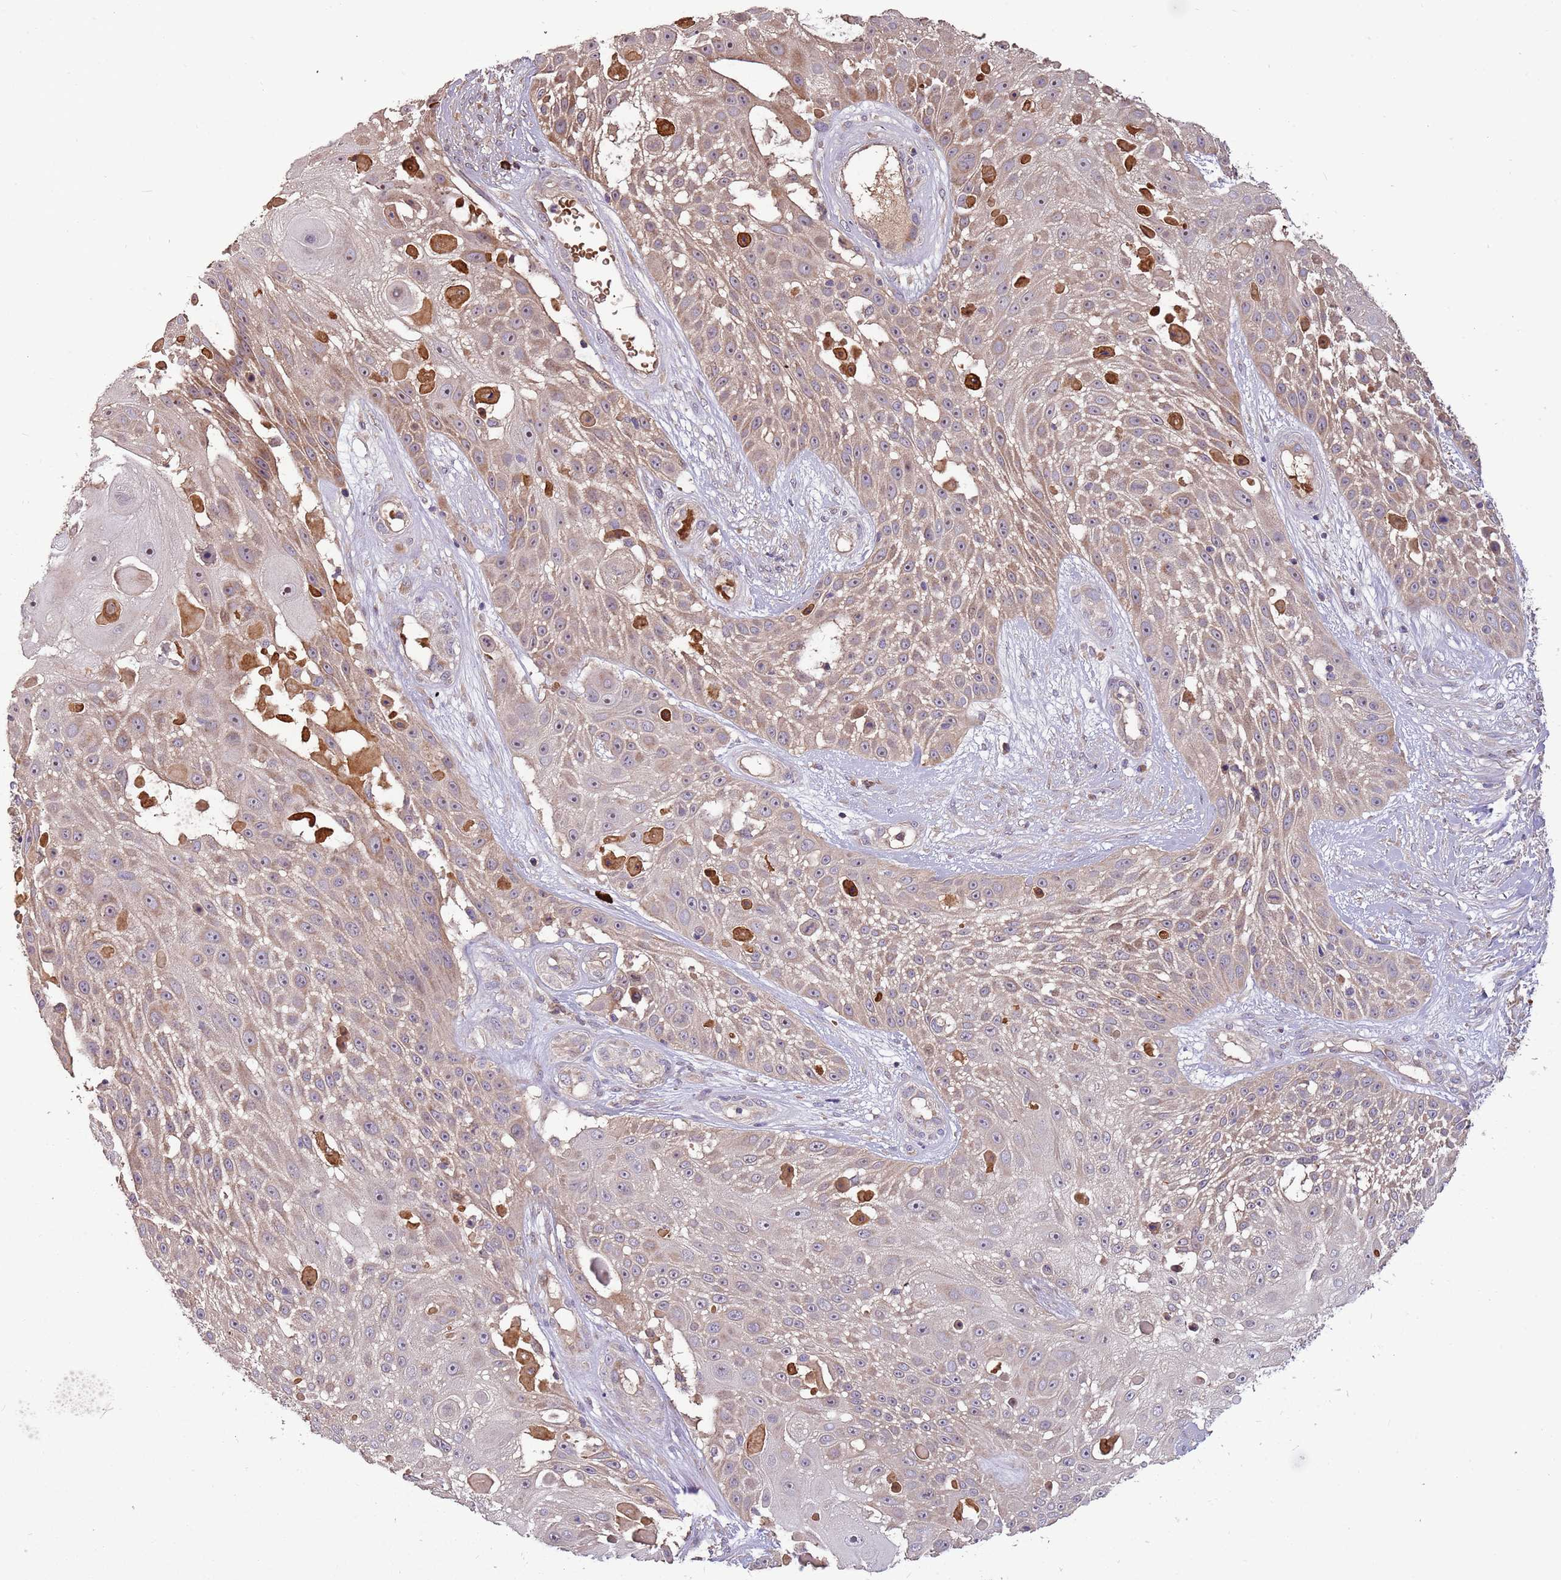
{"staining": {"intensity": "weak", "quantity": "25%-75%", "location": "cytoplasmic/membranous"}, "tissue": "skin cancer", "cell_type": "Tumor cells", "image_type": "cancer", "snomed": [{"axis": "morphology", "description": "Squamous cell carcinoma, NOS"}, {"axis": "topography", "description": "Skin"}], "caption": "There is low levels of weak cytoplasmic/membranous expression in tumor cells of skin cancer (squamous cell carcinoma), as demonstrated by immunohistochemical staining (brown color).", "gene": "TRMO", "patient": {"sex": "female", "age": 86}}